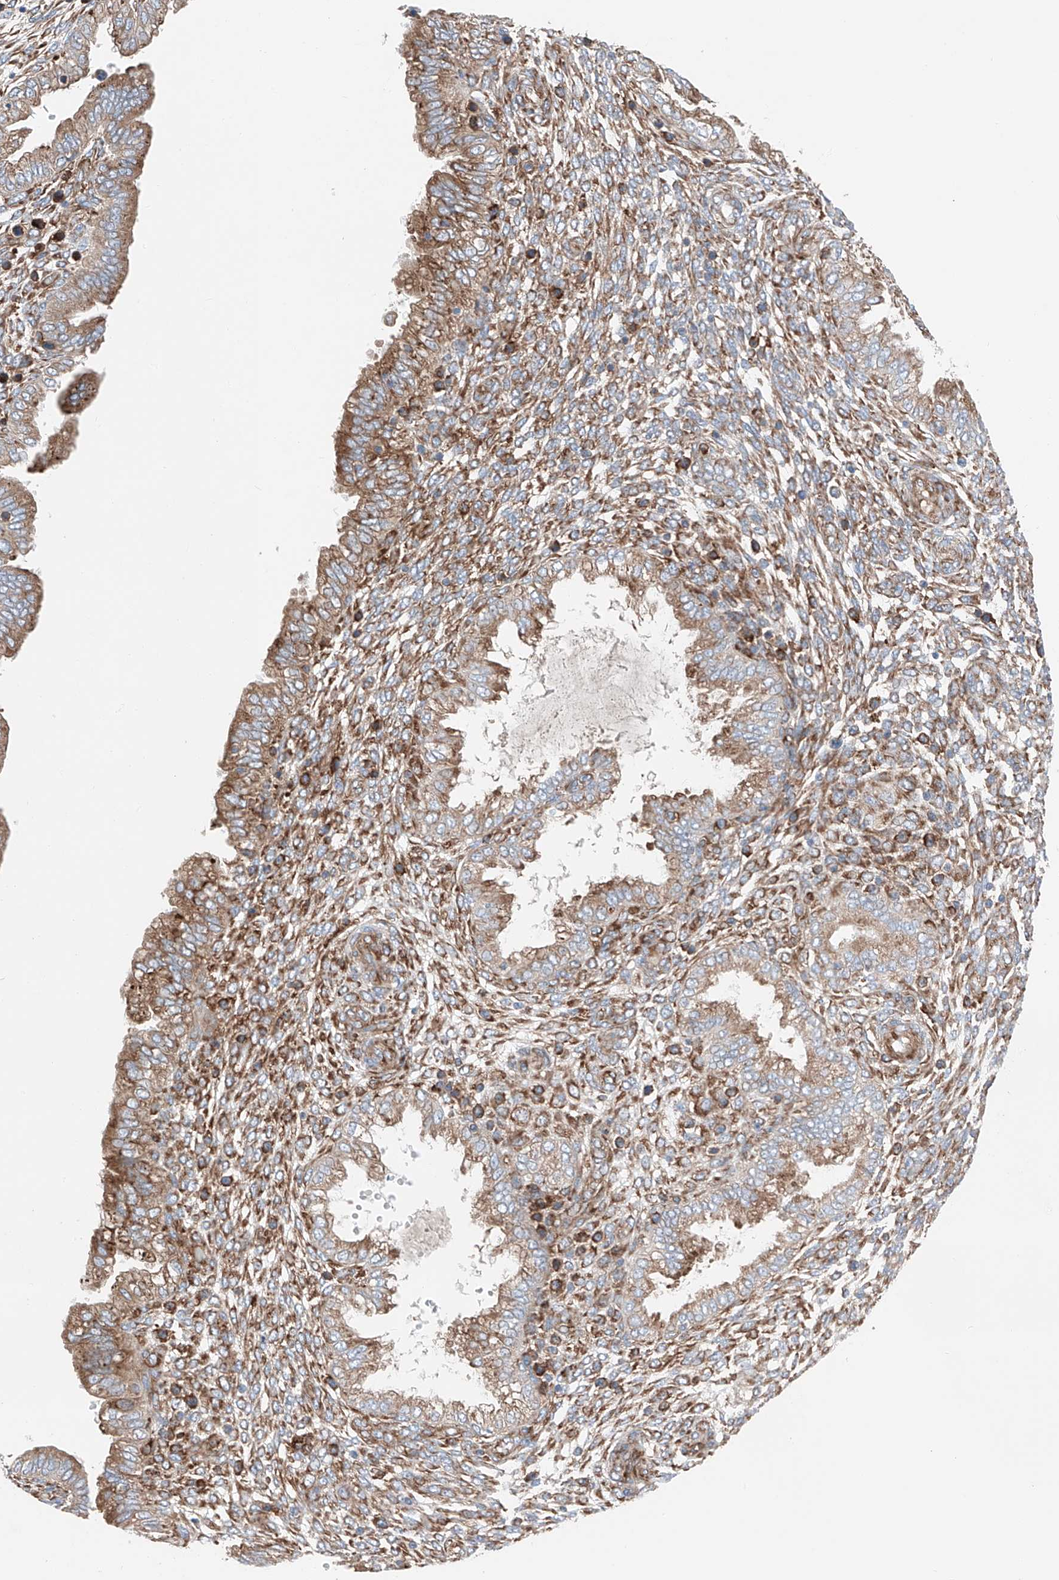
{"staining": {"intensity": "moderate", "quantity": "25%-75%", "location": "cytoplasmic/membranous"}, "tissue": "endometrium", "cell_type": "Cells in endometrial stroma", "image_type": "normal", "snomed": [{"axis": "morphology", "description": "Normal tissue, NOS"}, {"axis": "topography", "description": "Endometrium"}], "caption": "Endometrium stained with DAB immunohistochemistry demonstrates medium levels of moderate cytoplasmic/membranous staining in approximately 25%-75% of cells in endometrial stroma.", "gene": "CRELD1", "patient": {"sex": "female", "age": 33}}